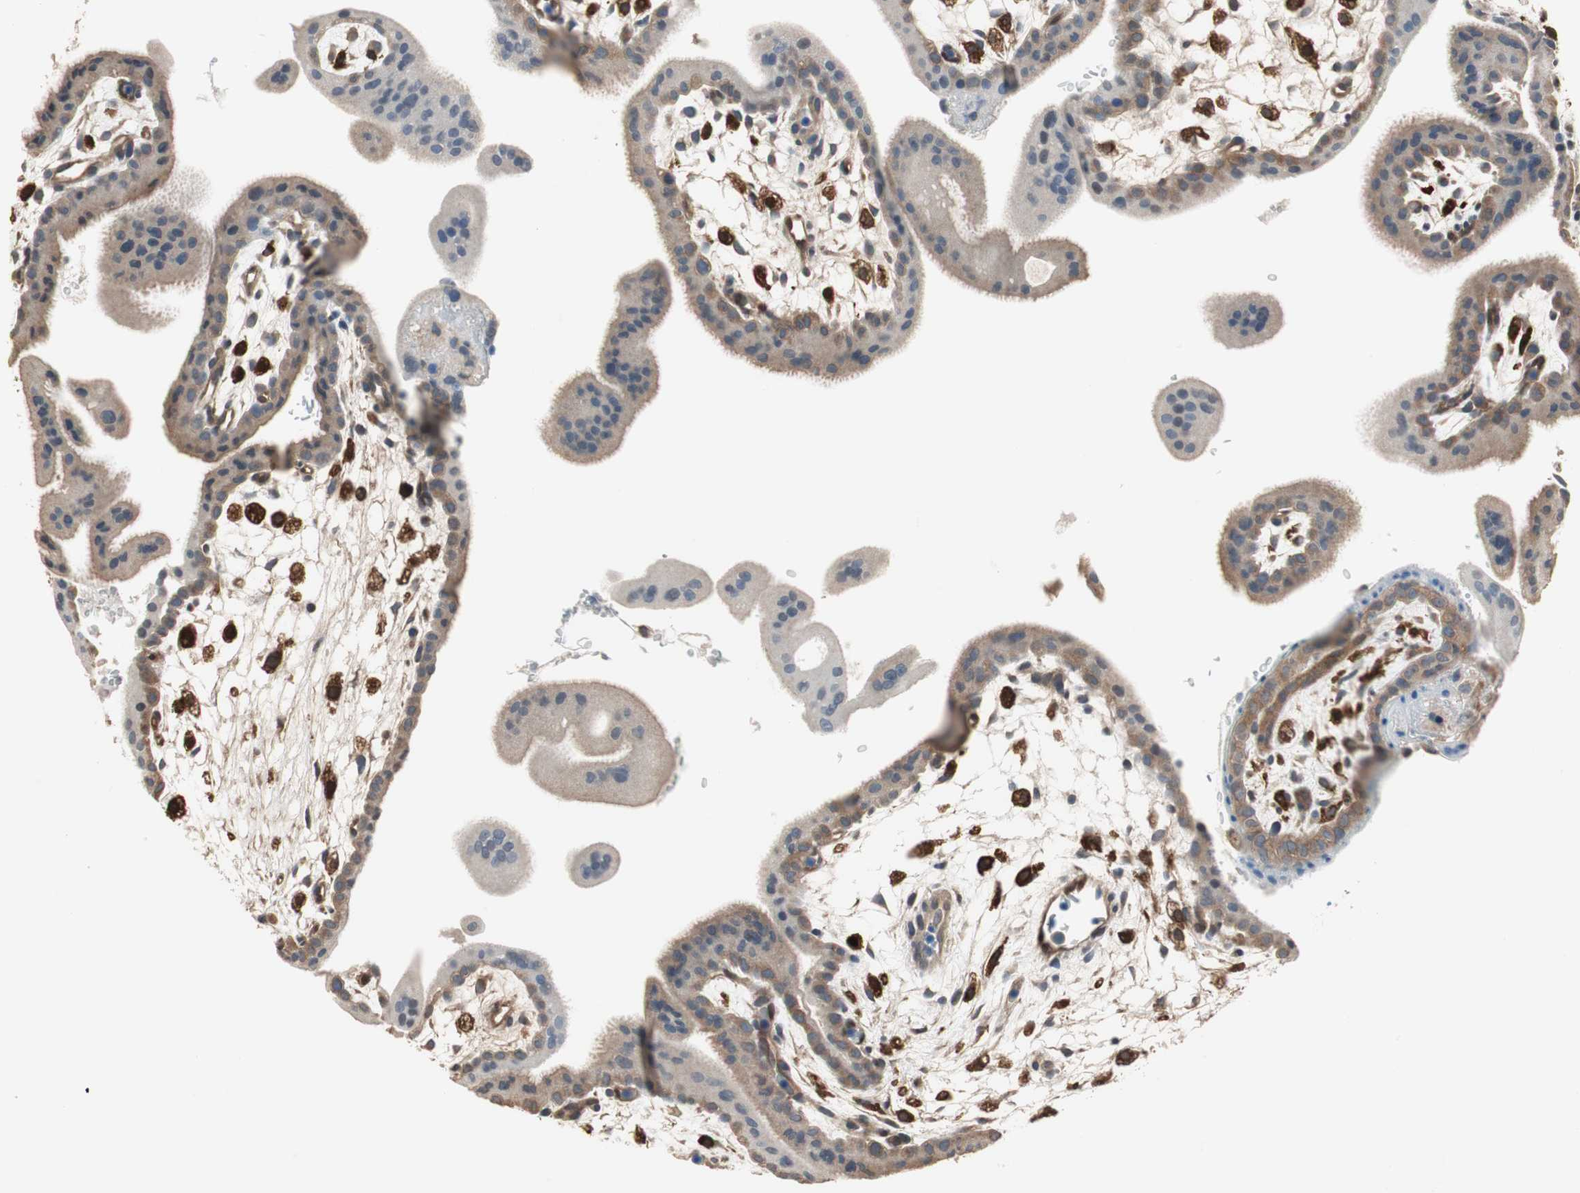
{"staining": {"intensity": "weak", "quantity": "<25%", "location": "cytoplasmic/membranous"}, "tissue": "placenta", "cell_type": "Decidual cells", "image_type": "normal", "snomed": [{"axis": "morphology", "description": "Normal tissue, NOS"}, {"axis": "topography", "description": "Placenta"}], "caption": "The photomicrograph demonstrates no staining of decidual cells in normal placenta. (DAB immunohistochemistry (IHC), high magnification).", "gene": "NFATC2", "patient": {"sex": "female", "age": 35}}